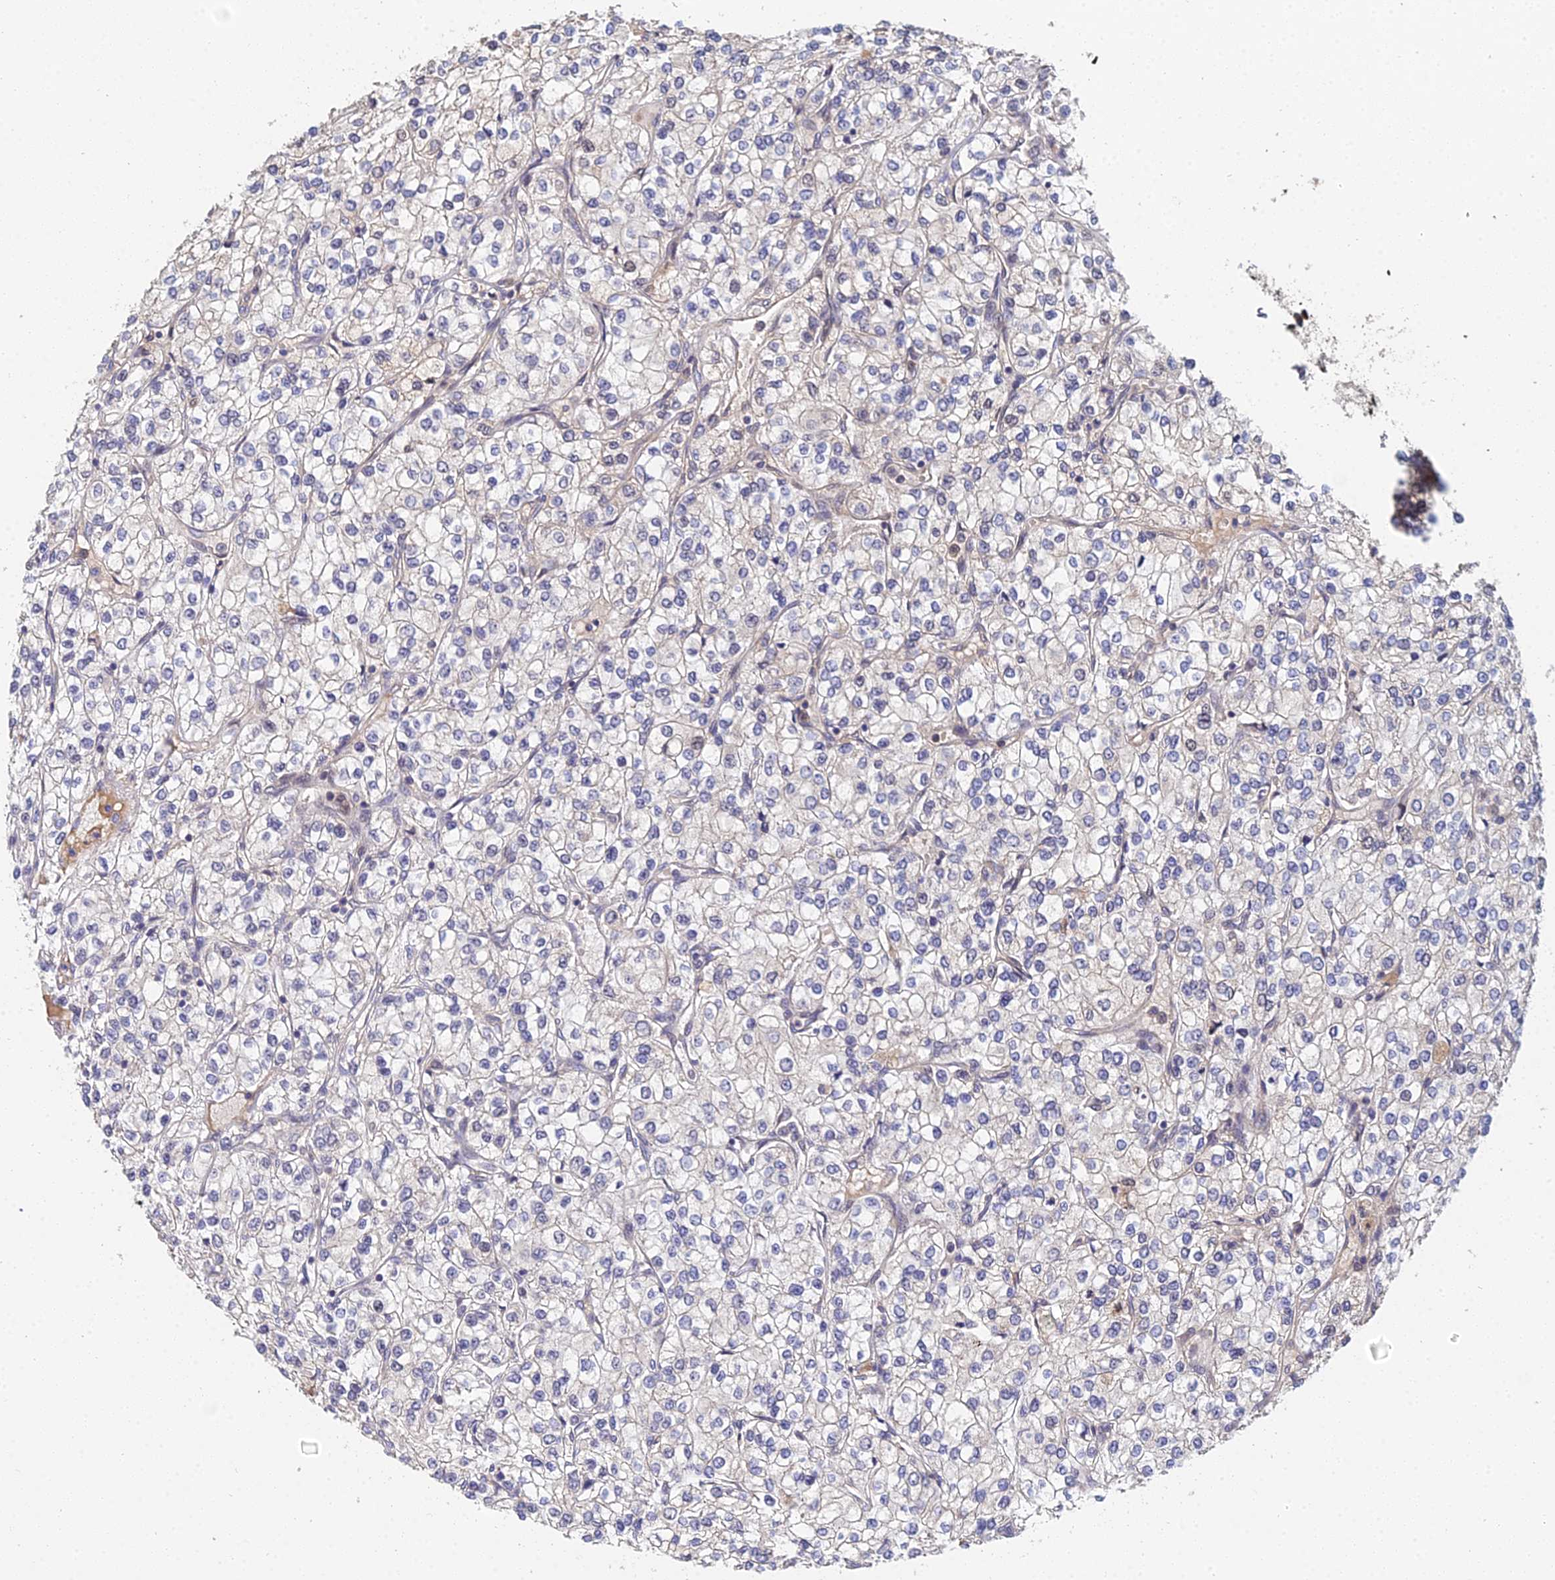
{"staining": {"intensity": "negative", "quantity": "none", "location": "none"}, "tissue": "renal cancer", "cell_type": "Tumor cells", "image_type": "cancer", "snomed": [{"axis": "morphology", "description": "Adenocarcinoma, NOS"}, {"axis": "topography", "description": "Kidney"}], "caption": "Tumor cells are negative for protein expression in human renal cancer. (Immunohistochemistry, brightfield microscopy, high magnification).", "gene": "ERCC5", "patient": {"sex": "male", "age": 80}}